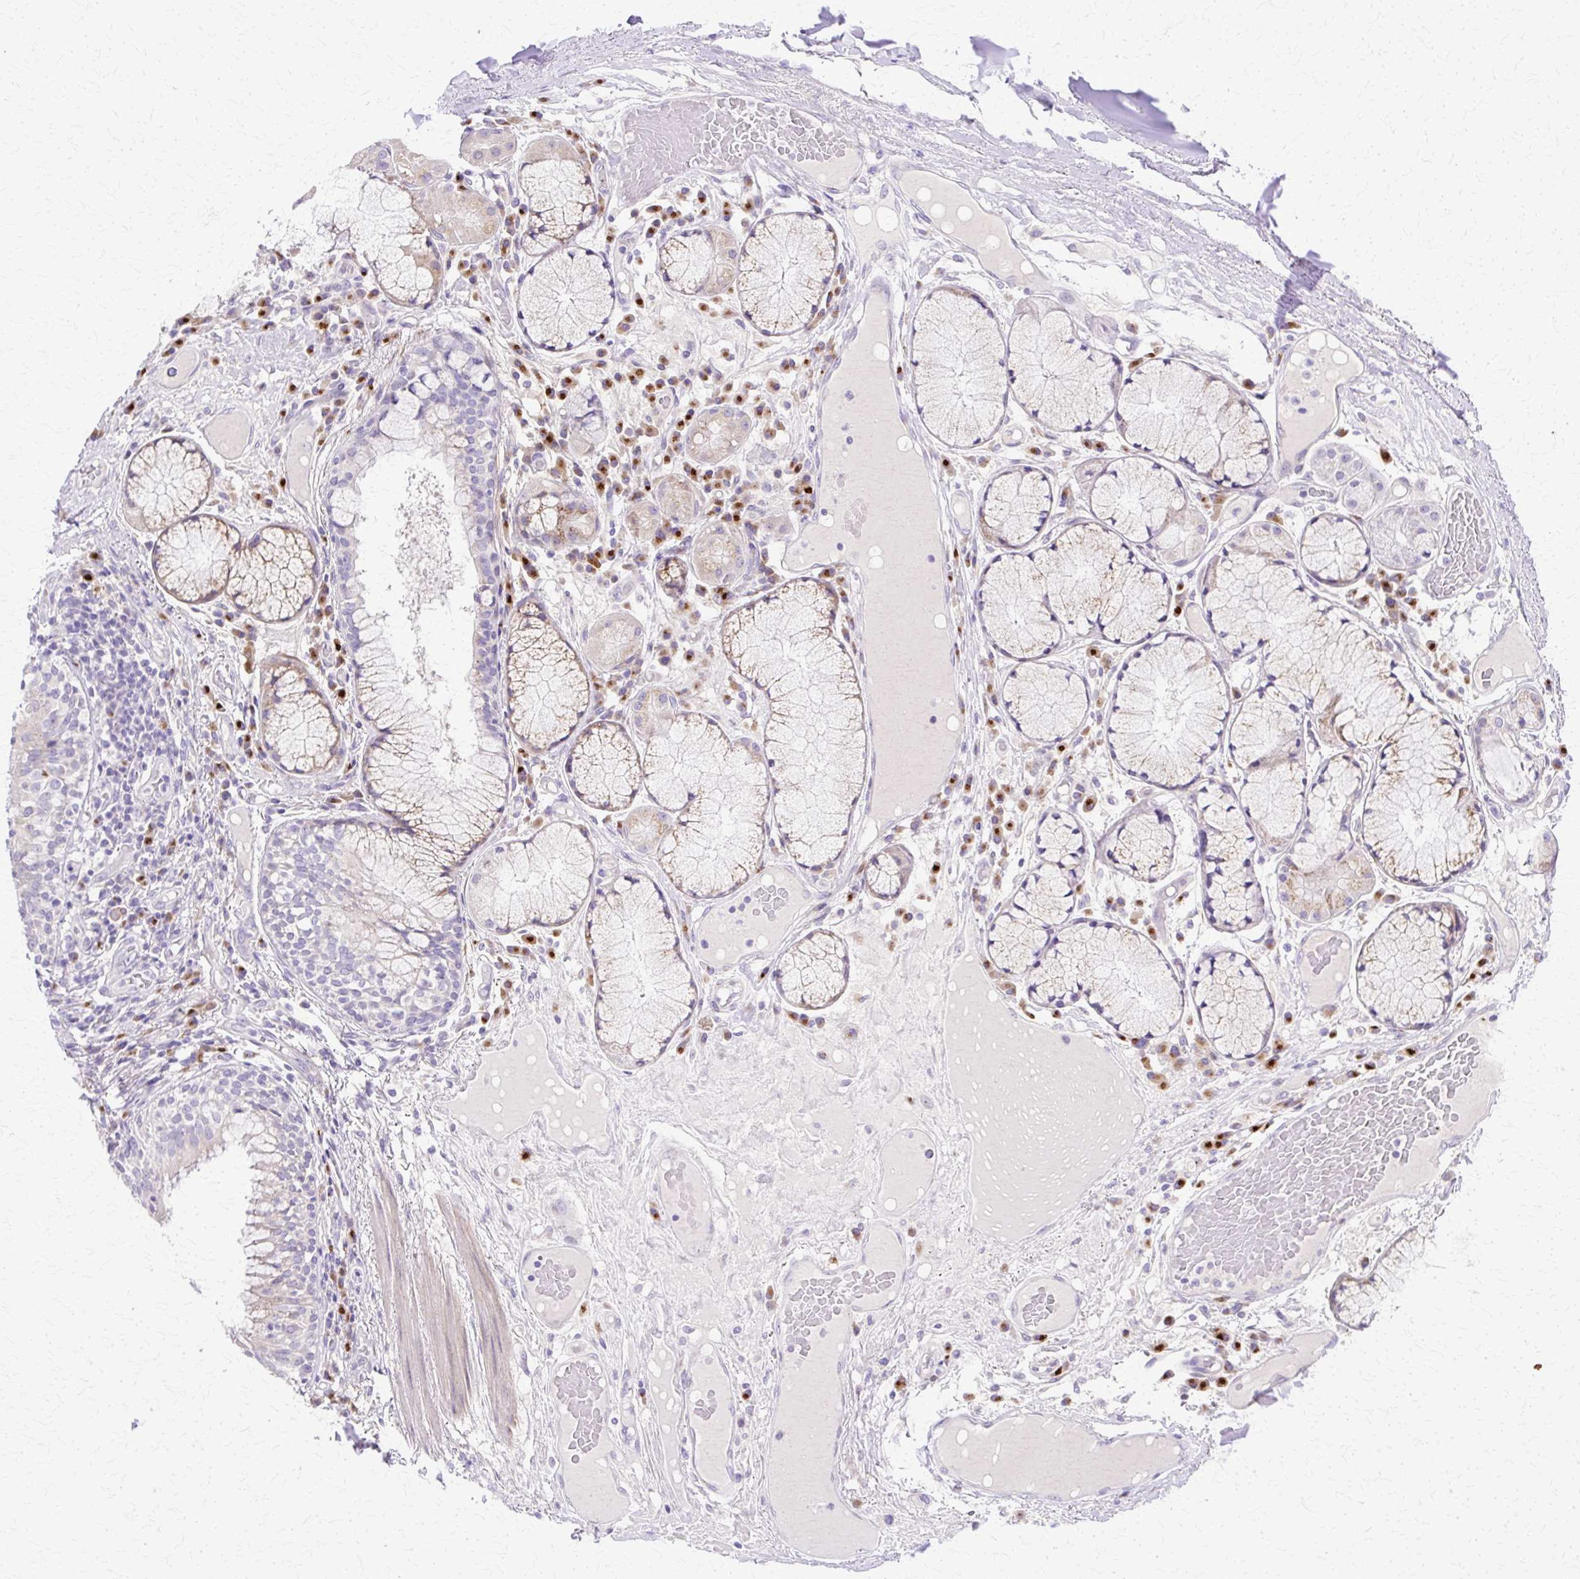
{"staining": {"intensity": "negative", "quantity": "none", "location": "none"}, "tissue": "adipose tissue", "cell_type": "Adipocytes", "image_type": "normal", "snomed": [{"axis": "morphology", "description": "Normal tissue, NOS"}, {"axis": "topography", "description": "Cartilage tissue"}, {"axis": "topography", "description": "Bronchus"}], "caption": "Adipocytes show no significant staining in benign adipose tissue.", "gene": "TBC1D3B", "patient": {"sex": "male", "age": 56}}